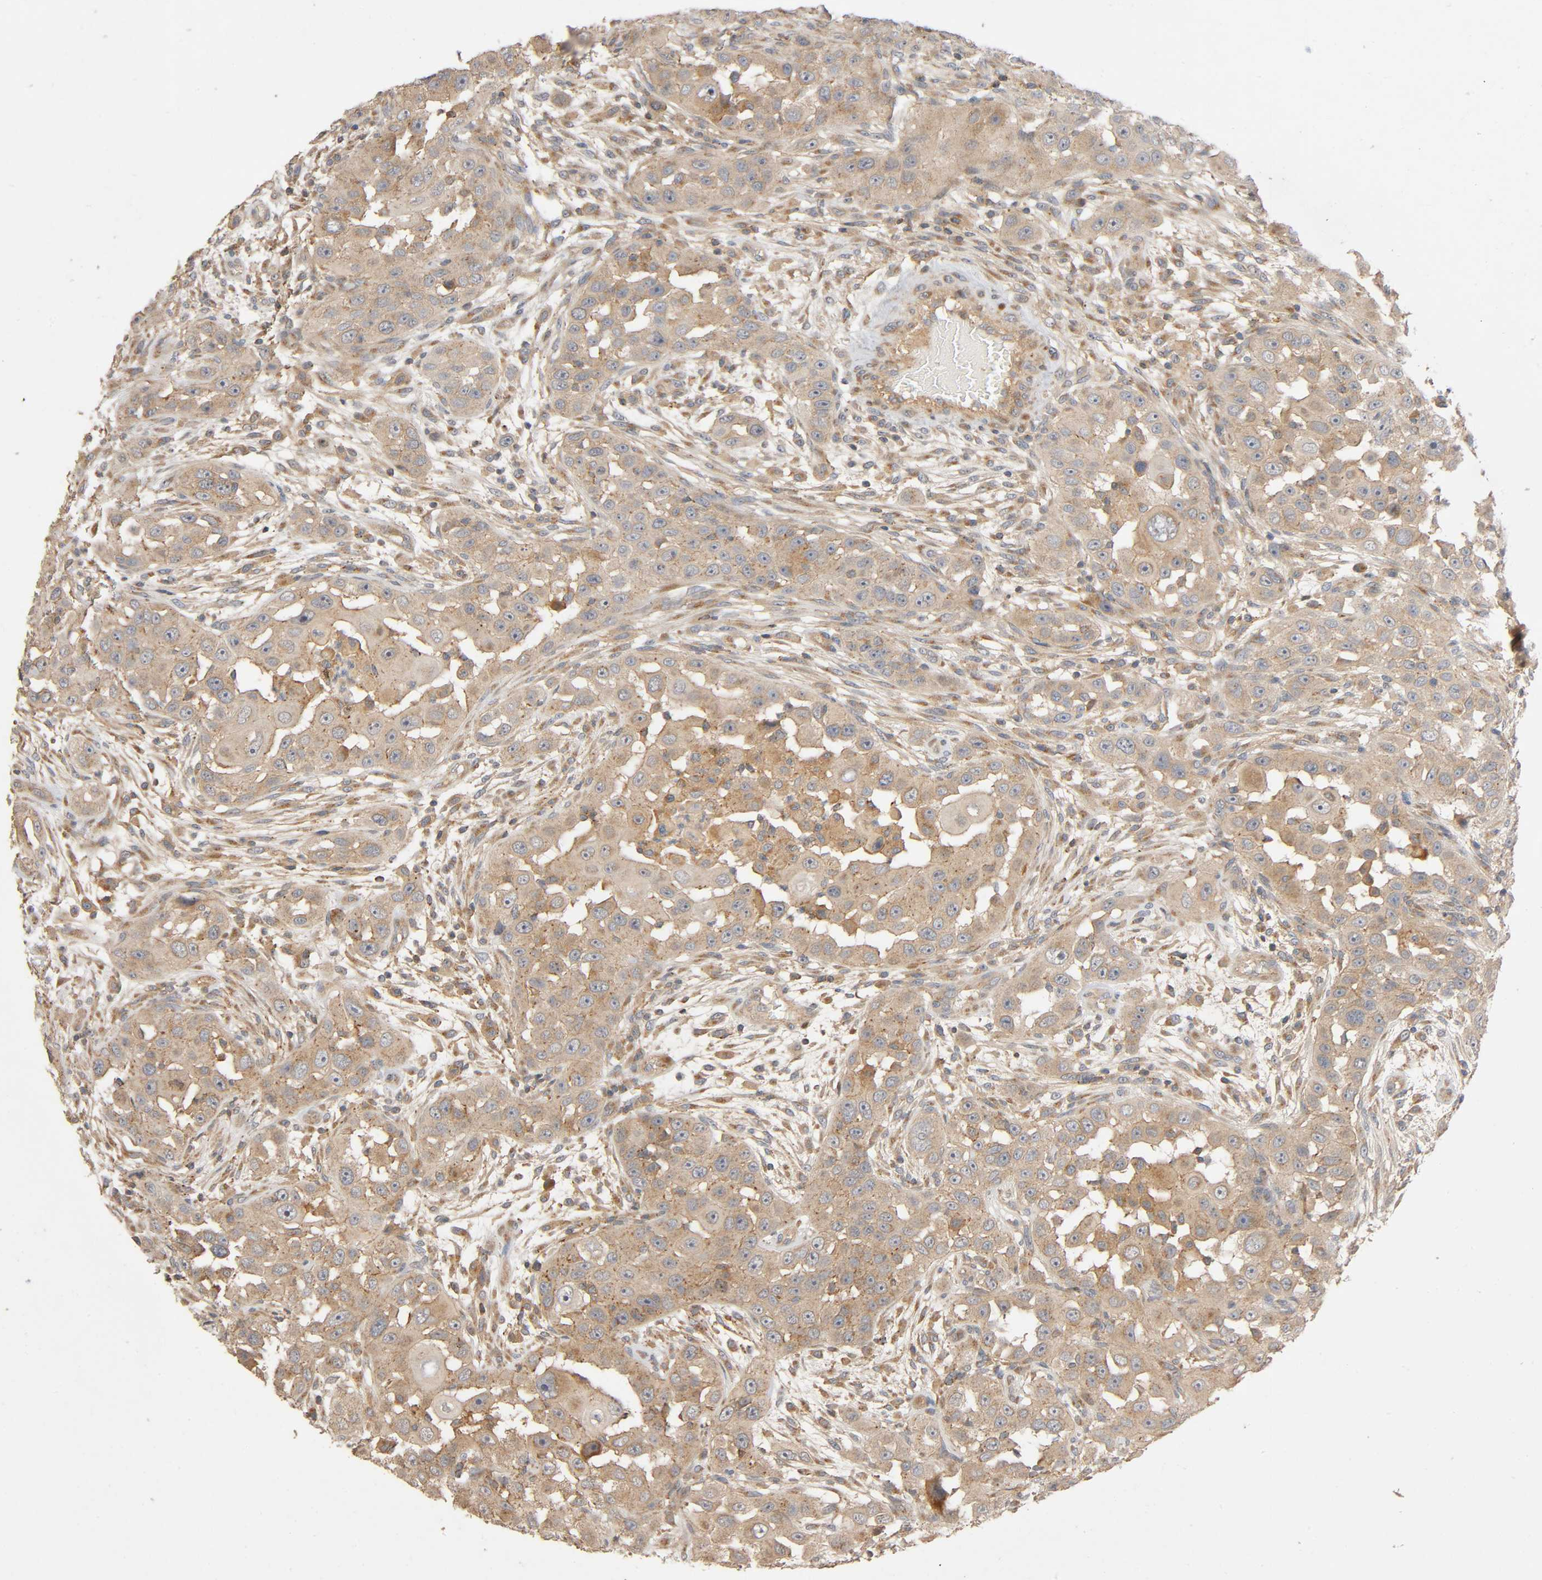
{"staining": {"intensity": "moderate", "quantity": "25%-75%", "location": "cytoplasmic/membranous"}, "tissue": "head and neck cancer", "cell_type": "Tumor cells", "image_type": "cancer", "snomed": [{"axis": "morphology", "description": "Carcinoma, NOS"}, {"axis": "topography", "description": "Head-Neck"}], "caption": "A medium amount of moderate cytoplasmic/membranous expression is present in approximately 25%-75% of tumor cells in head and neck cancer (carcinoma) tissue.", "gene": "SGSM1", "patient": {"sex": "male", "age": 87}}